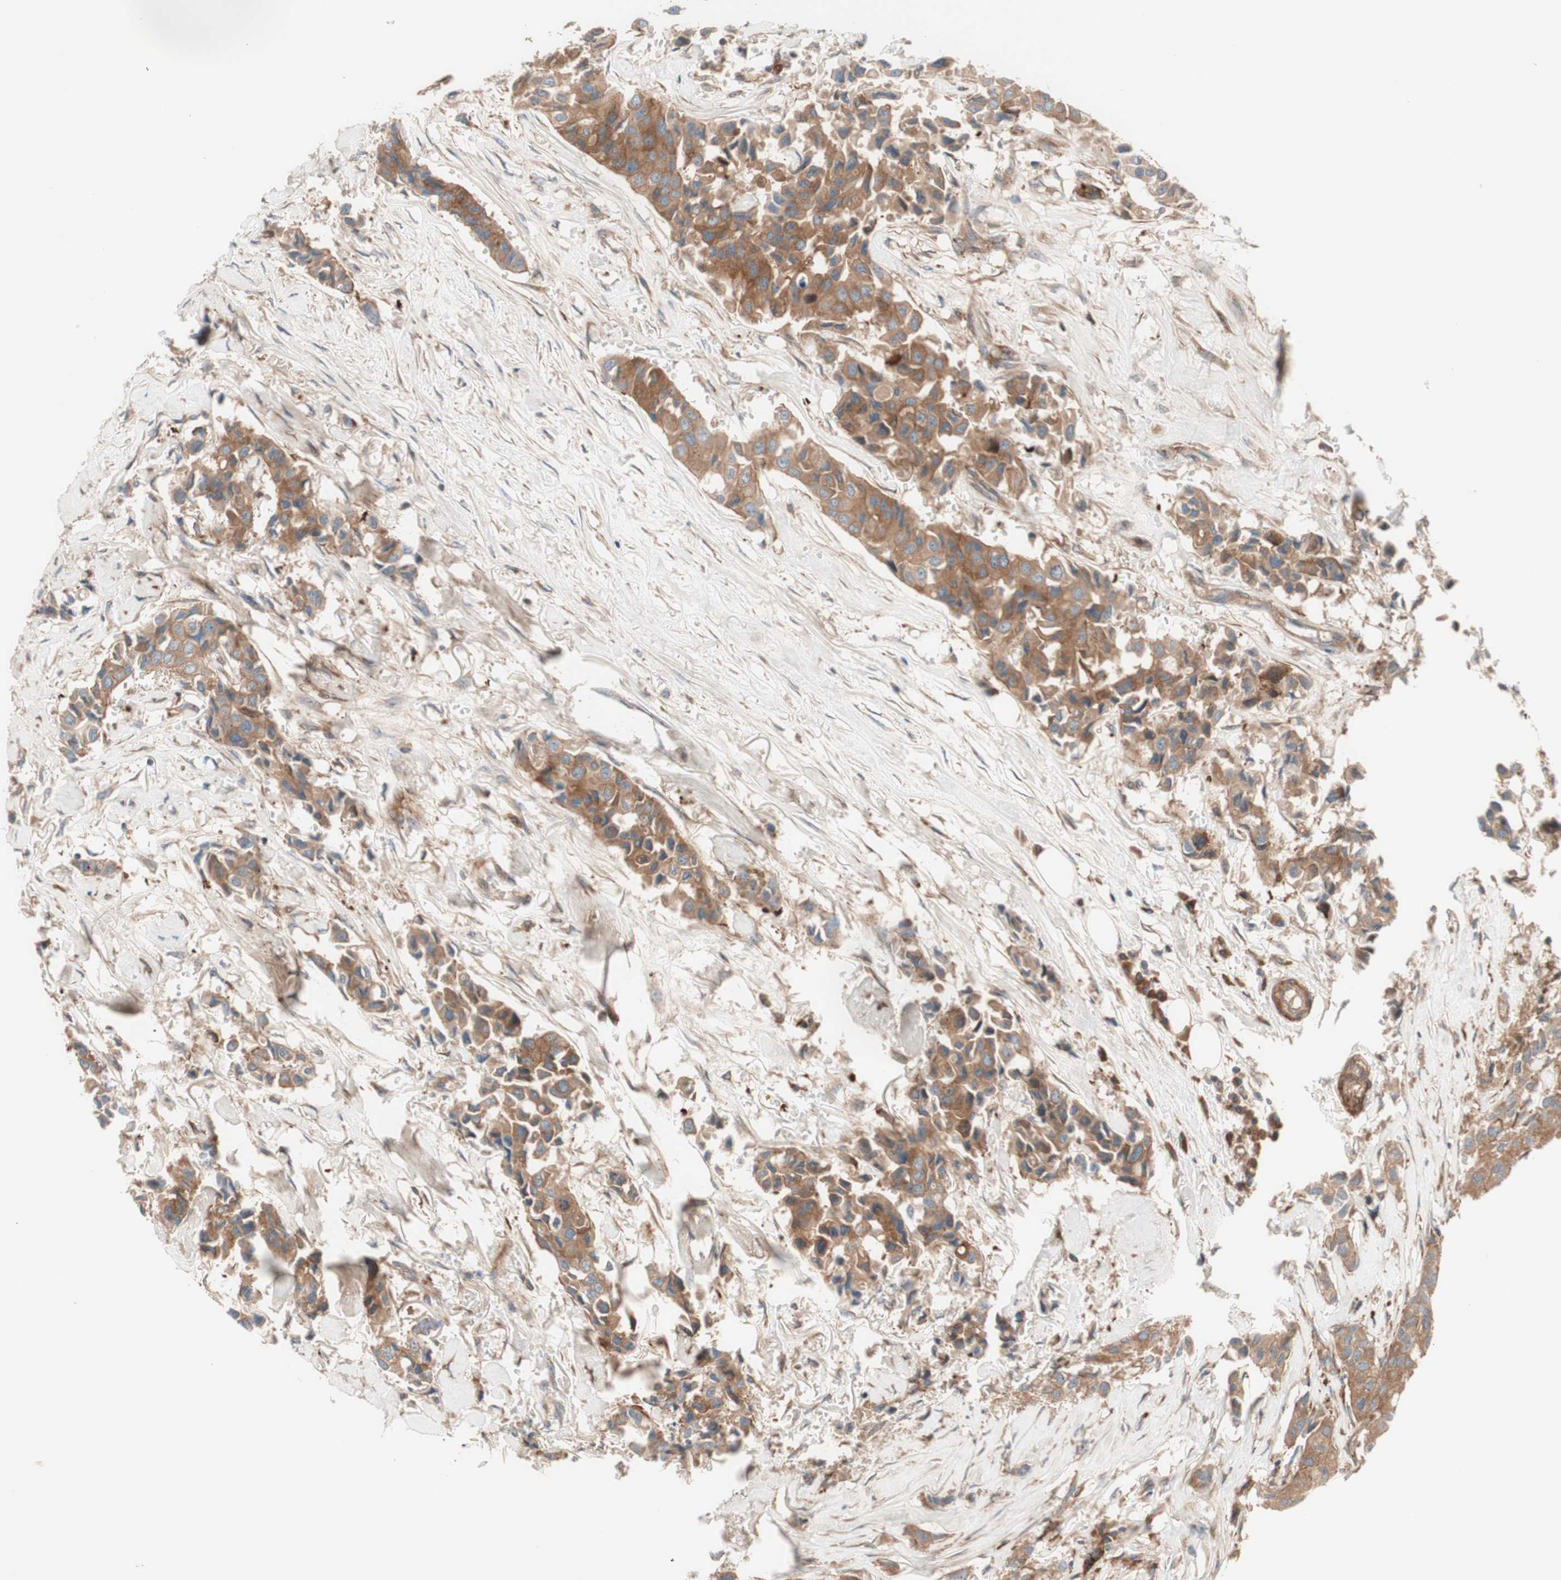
{"staining": {"intensity": "moderate", "quantity": ">75%", "location": "cytoplasmic/membranous"}, "tissue": "breast cancer", "cell_type": "Tumor cells", "image_type": "cancer", "snomed": [{"axis": "morphology", "description": "Duct carcinoma"}, {"axis": "topography", "description": "Breast"}], "caption": "About >75% of tumor cells in human breast infiltrating ductal carcinoma show moderate cytoplasmic/membranous protein expression as visualized by brown immunohistochemical staining.", "gene": "CCN4", "patient": {"sex": "female", "age": 80}}